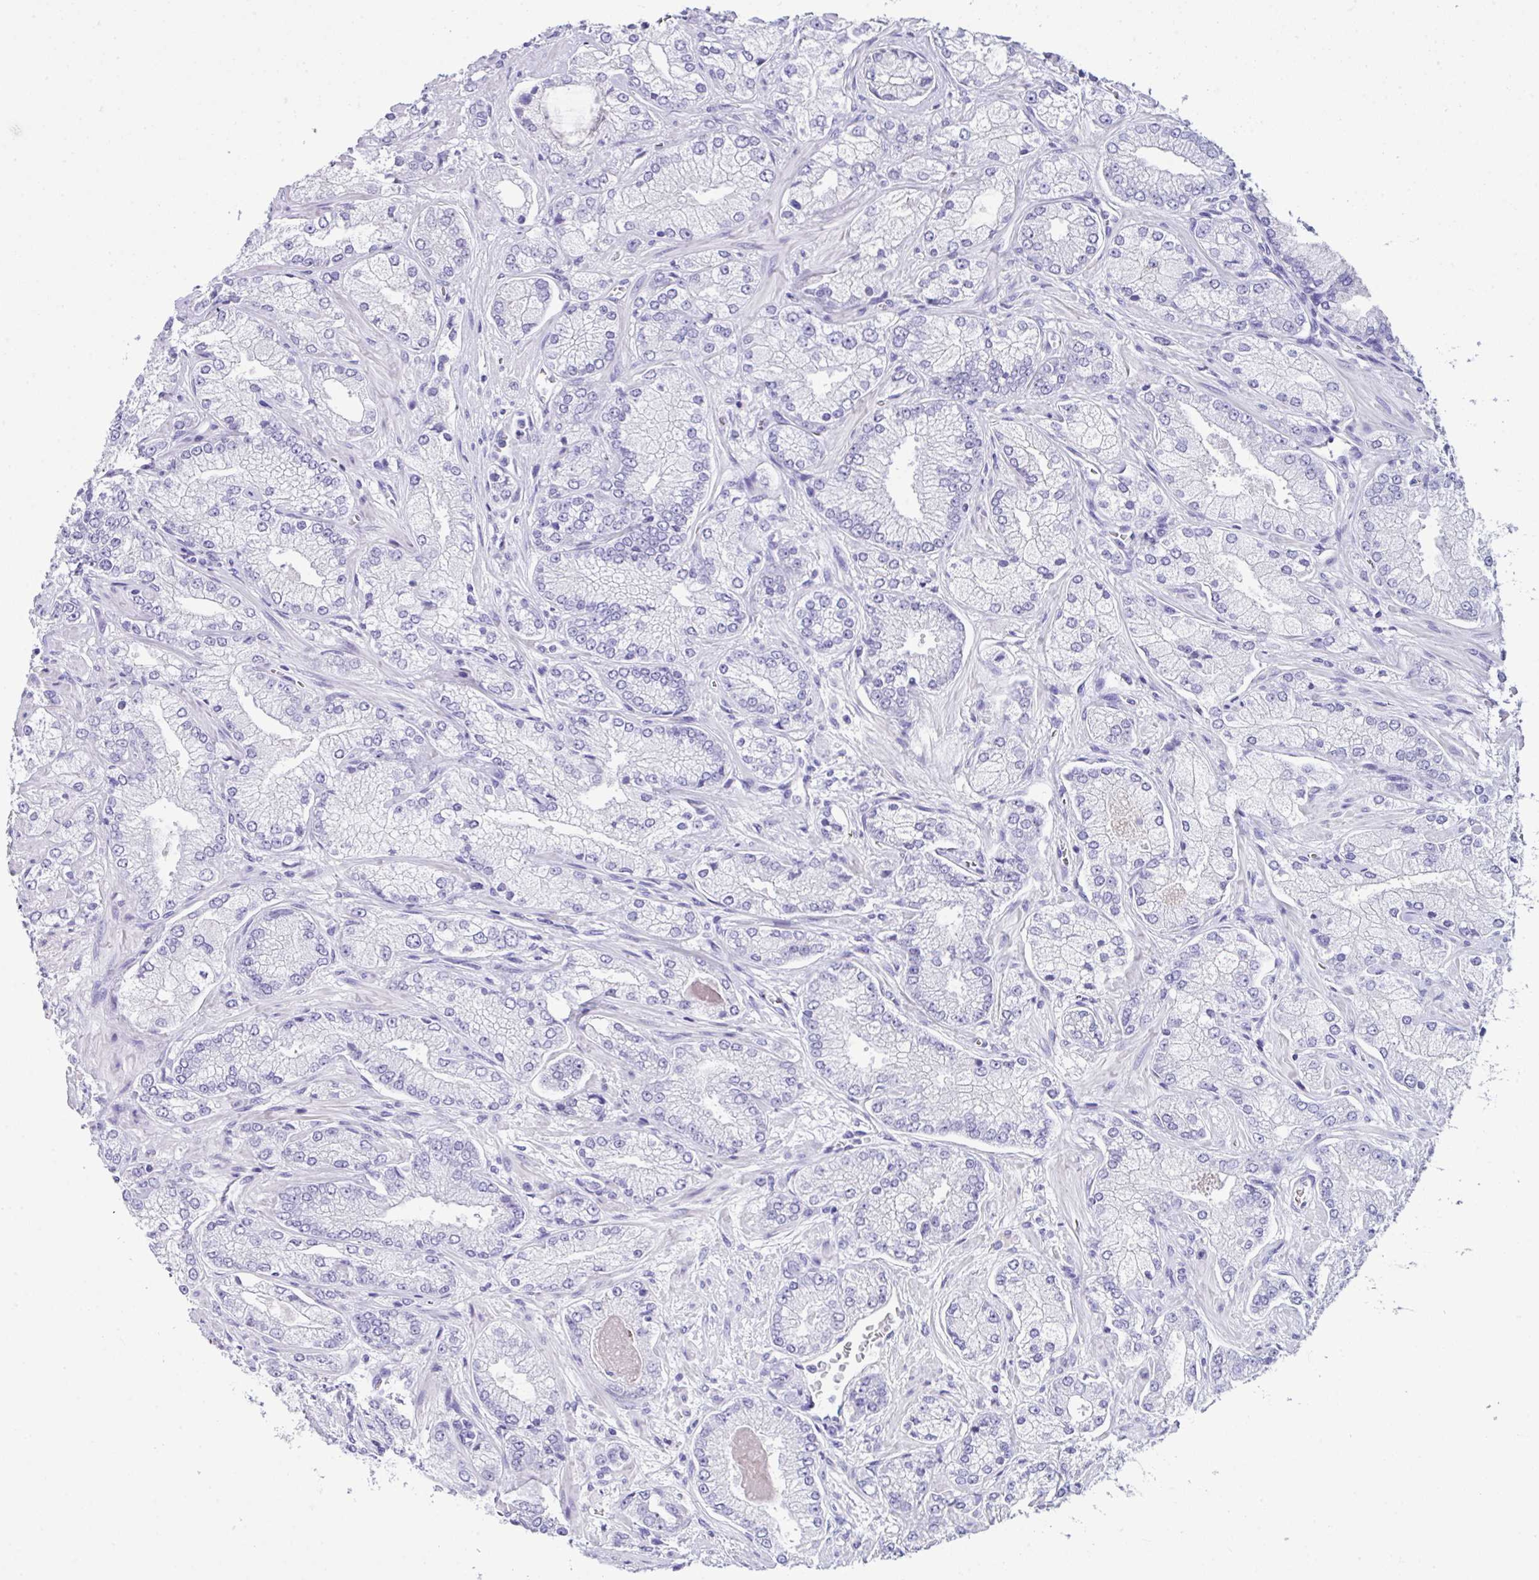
{"staining": {"intensity": "negative", "quantity": "none", "location": "none"}, "tissue": "prostate cancer", "cell_type": "Tumor cells", "image_type": "cancer", "snomed": [{"axis": "morphology", "description": "Normal tissue, NOS"}, {"axis": "morphology", "description": "Adenocarcinoma, High grade"}, {"axis": "topography", "description": "Prostate"}, {"axis": "topography", "description": "Peripheral nerve tissue"}], "caption": "An immunohistochemistry photomicrograph of adenocarcinoma (high-grade) (prostate) is shown. There is no staining in tumor cells of adenocarcinoma (high-grade) (prostate).", "gene": "LGALS4", "patient": {"sex": "male", "age": 68}}